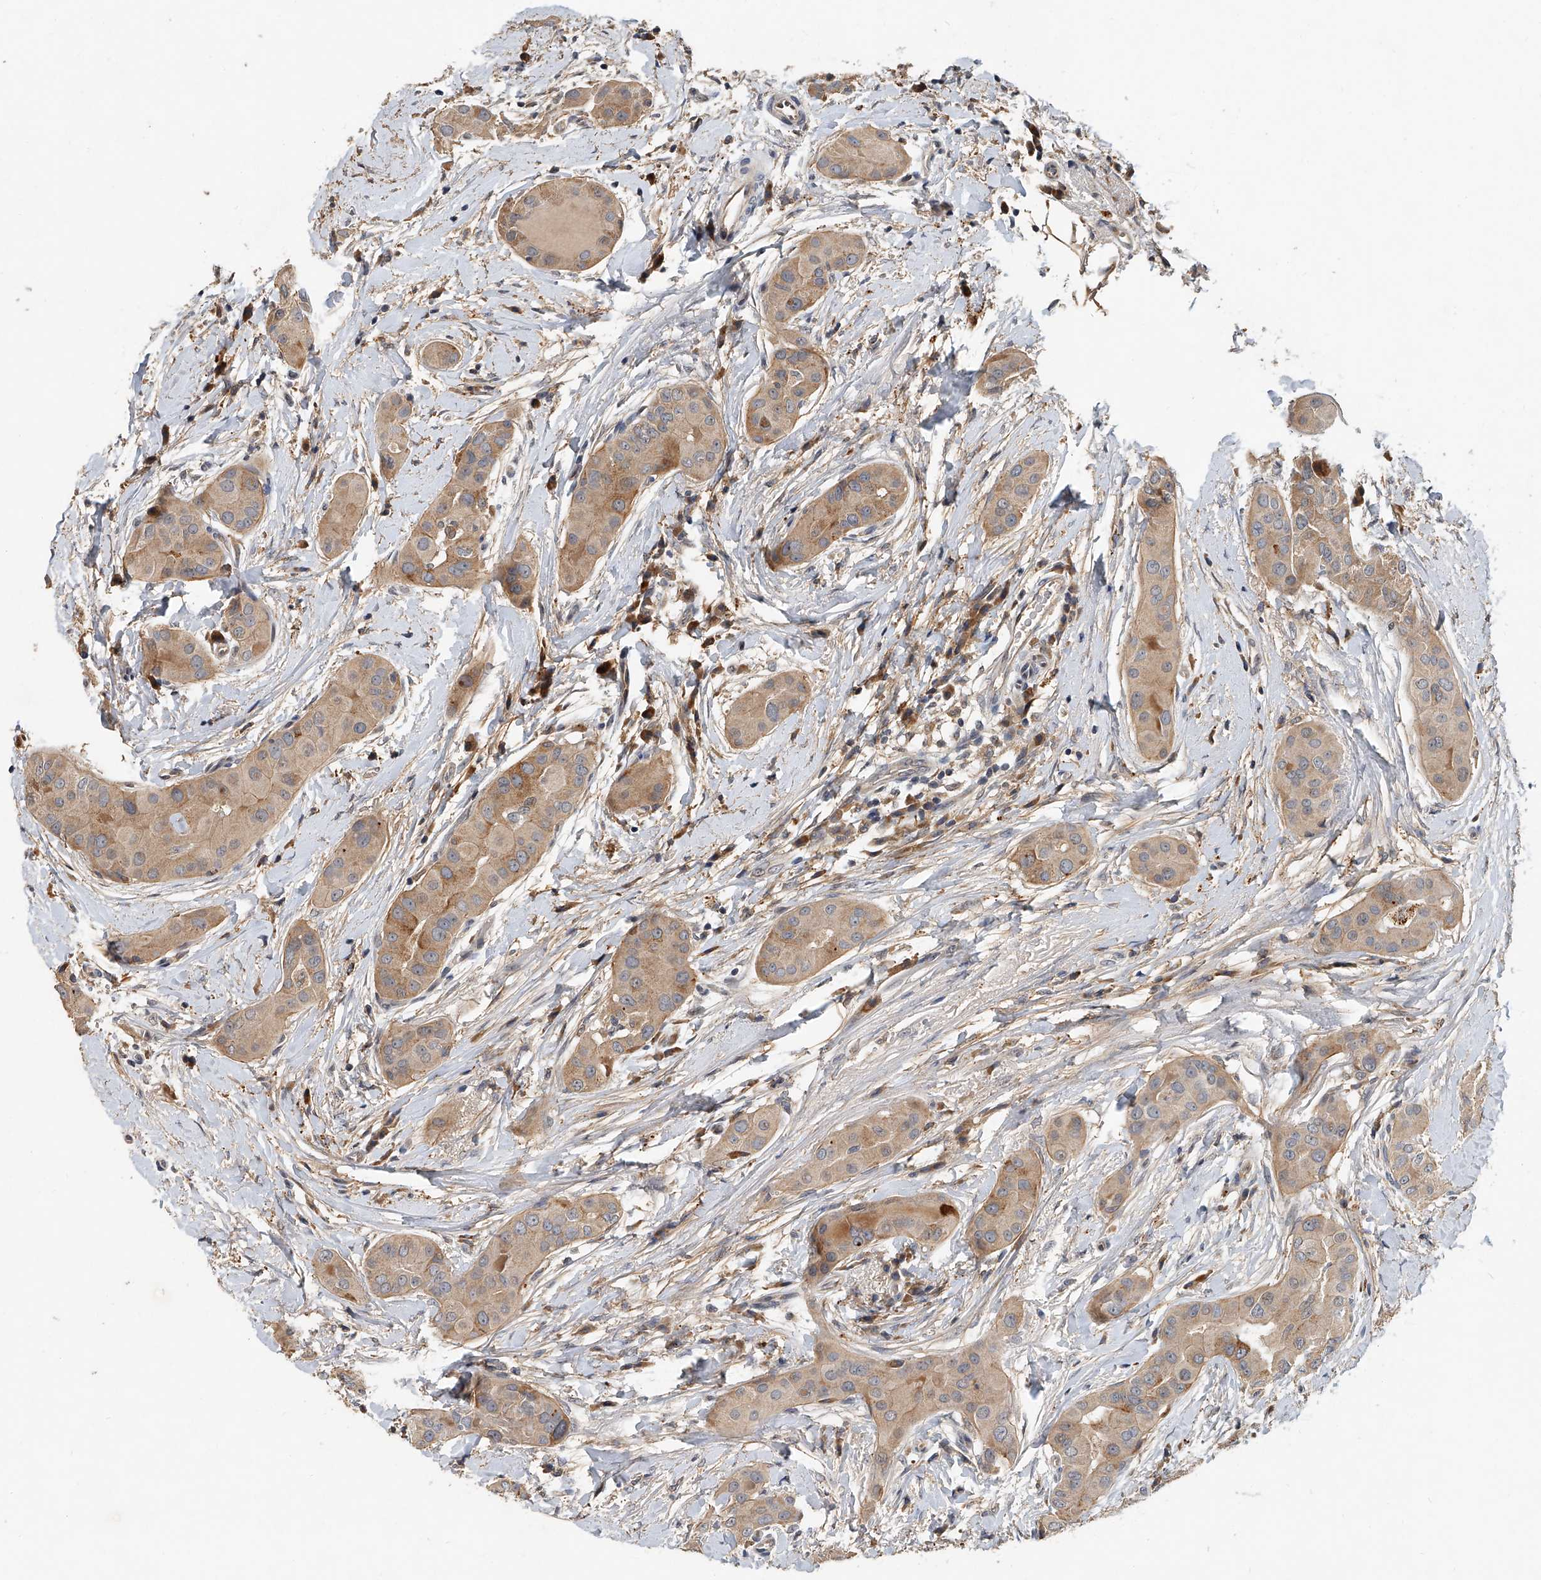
{"staining": {"intensity": "moderate", "quantity": "<25%", "location": "cytoplasmic/membranous"}, "tissue": "thyroid cancer", "cell_type": "Tumor cells", "image_type": "cancer", "snomed": [{"axis": "morphology", "description": "Papillary adenocarcinoma, NOS"}, {"axis": "topography", "description": "Thyroid gland"}], "caption": "Immunohistochemistry (DAB (3,3'-diaminobenzidine)) staining of human thyroid cancer shows moderate cytoplasmic/membranous protein expression in approximately <25% of tumor cells.", "gene": "JAG2", "patient": {"sex": "male", "age": 33}}